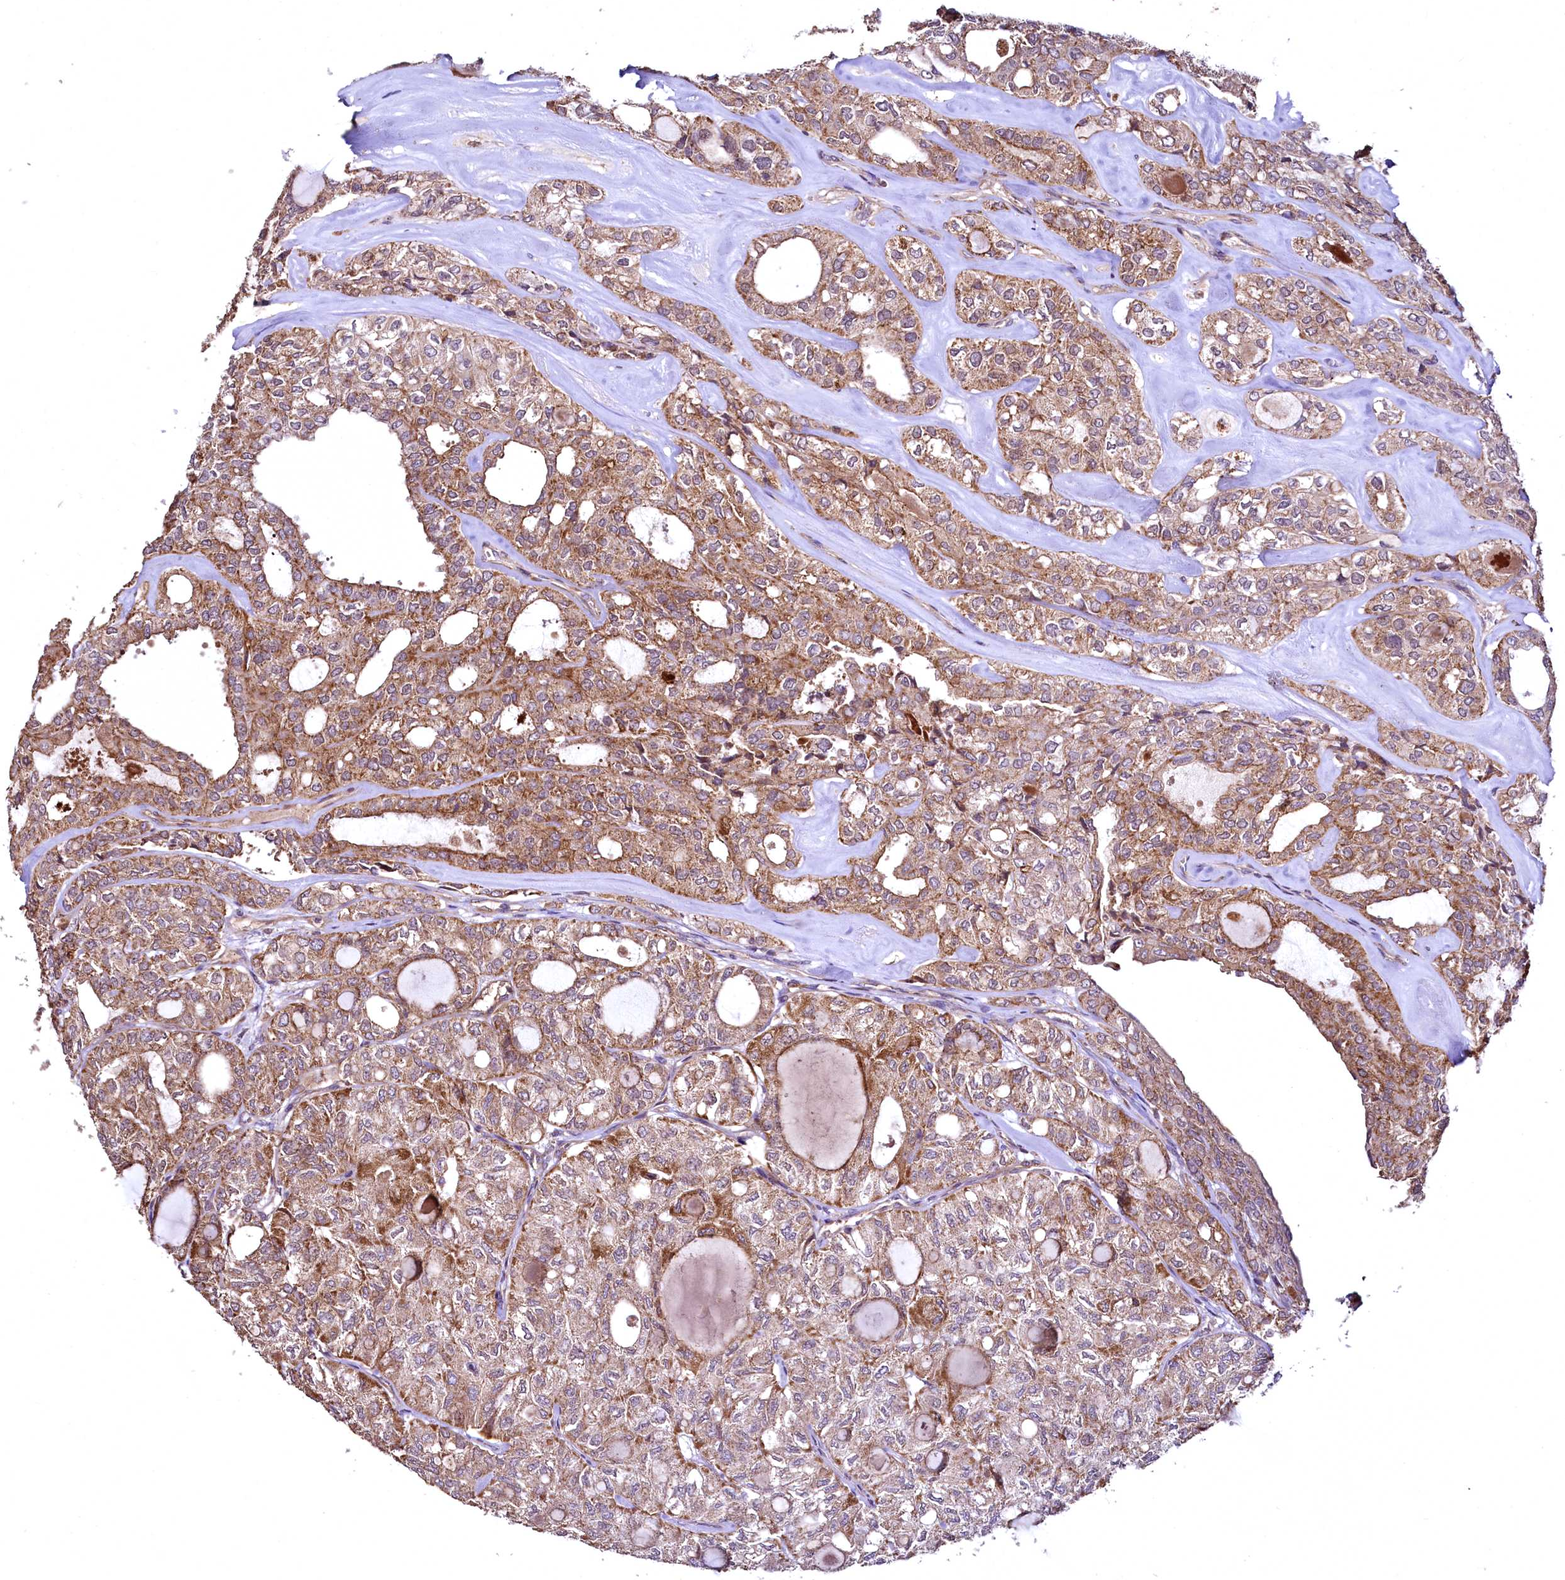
{"staining": {"intensity": "moderate", "quantity": ">75%", "location": "cytoplasmic/membranous"}, "tissue": "thyroid cancer", "cell_type": "Tumor cells", "image_type": "cancer", "snomed": [{"axis": "morphology", "description": "Follicular adenoma carcinoma, NOS"}, {"axis": "topography", "description": "Thyroid gland"}], "caption": "Immunohistochemistry (DAB) staining of thyroid cancer (follicular adenoma carcinoma) exhibits moderate cytoplasmic/membranous protein positivity in approximately >75% of tumor cells.", "gene": "TBCEL", "patient": {"sex": "male", "age": 75}}